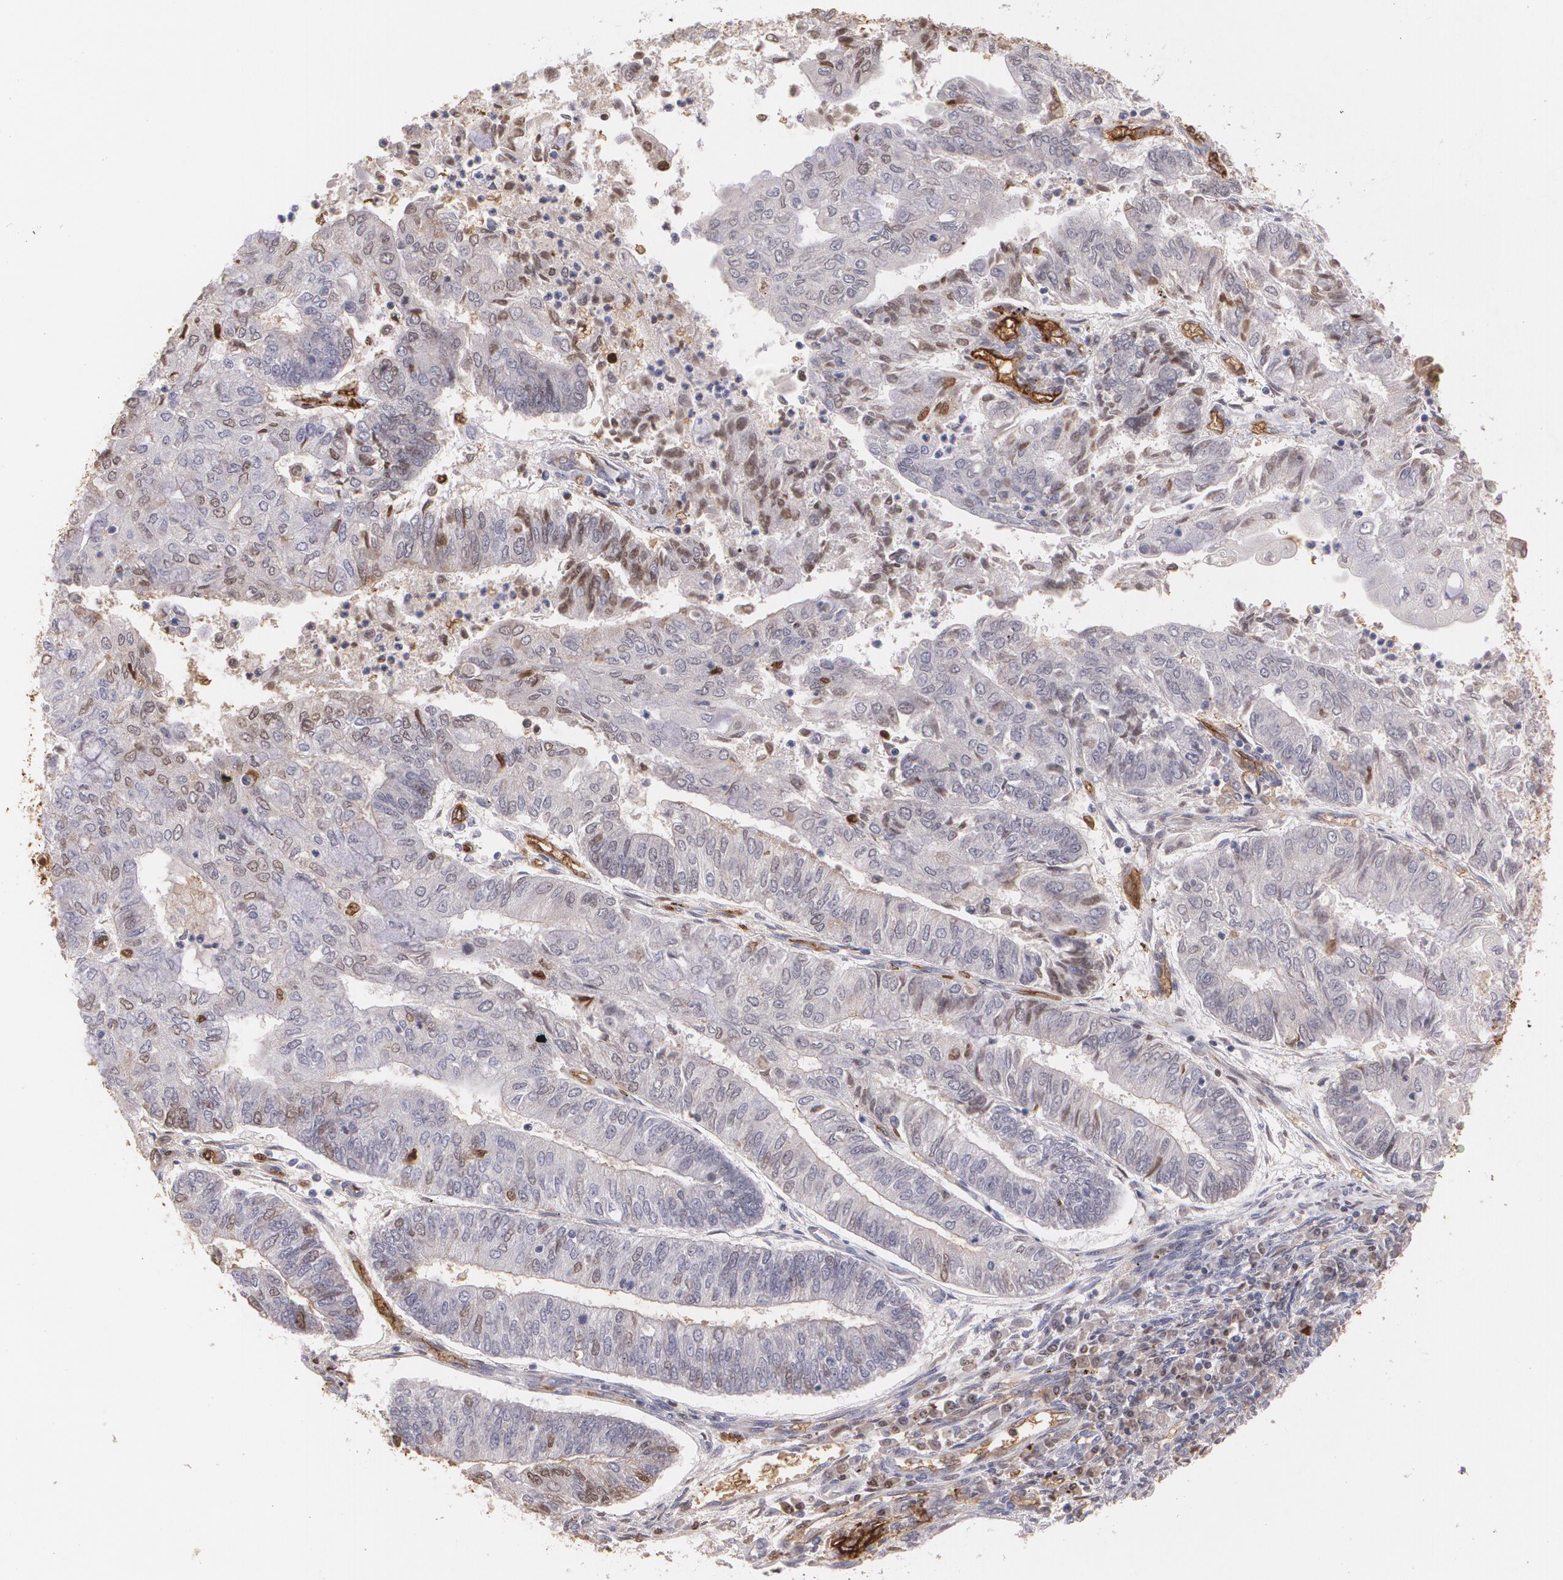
{"staining": {"intensity": "strong", "quantity": "<25%", "location": "cytoplasmic/membranous,nuclear"}, "tissue": "endometrial cancer", "cell_type": "Tumor cells", "image_type": "cancer", "snomed": [{"axis": "morphology", "description": "Adenocarcinoma, NOS"}, {"axis": "topography", "description": "Endometrium"}], "caption": "Immunohistochemistry (IHC) micrograph of human endometrial adenocarcinoma stained for a protein (brown), which reveals medium levels of strong cytoplasmic/membranous and nuclear staining in about <25% of tumor cells.", "gene": "ACE", "patient": {"sex": "female", "age": 59}}